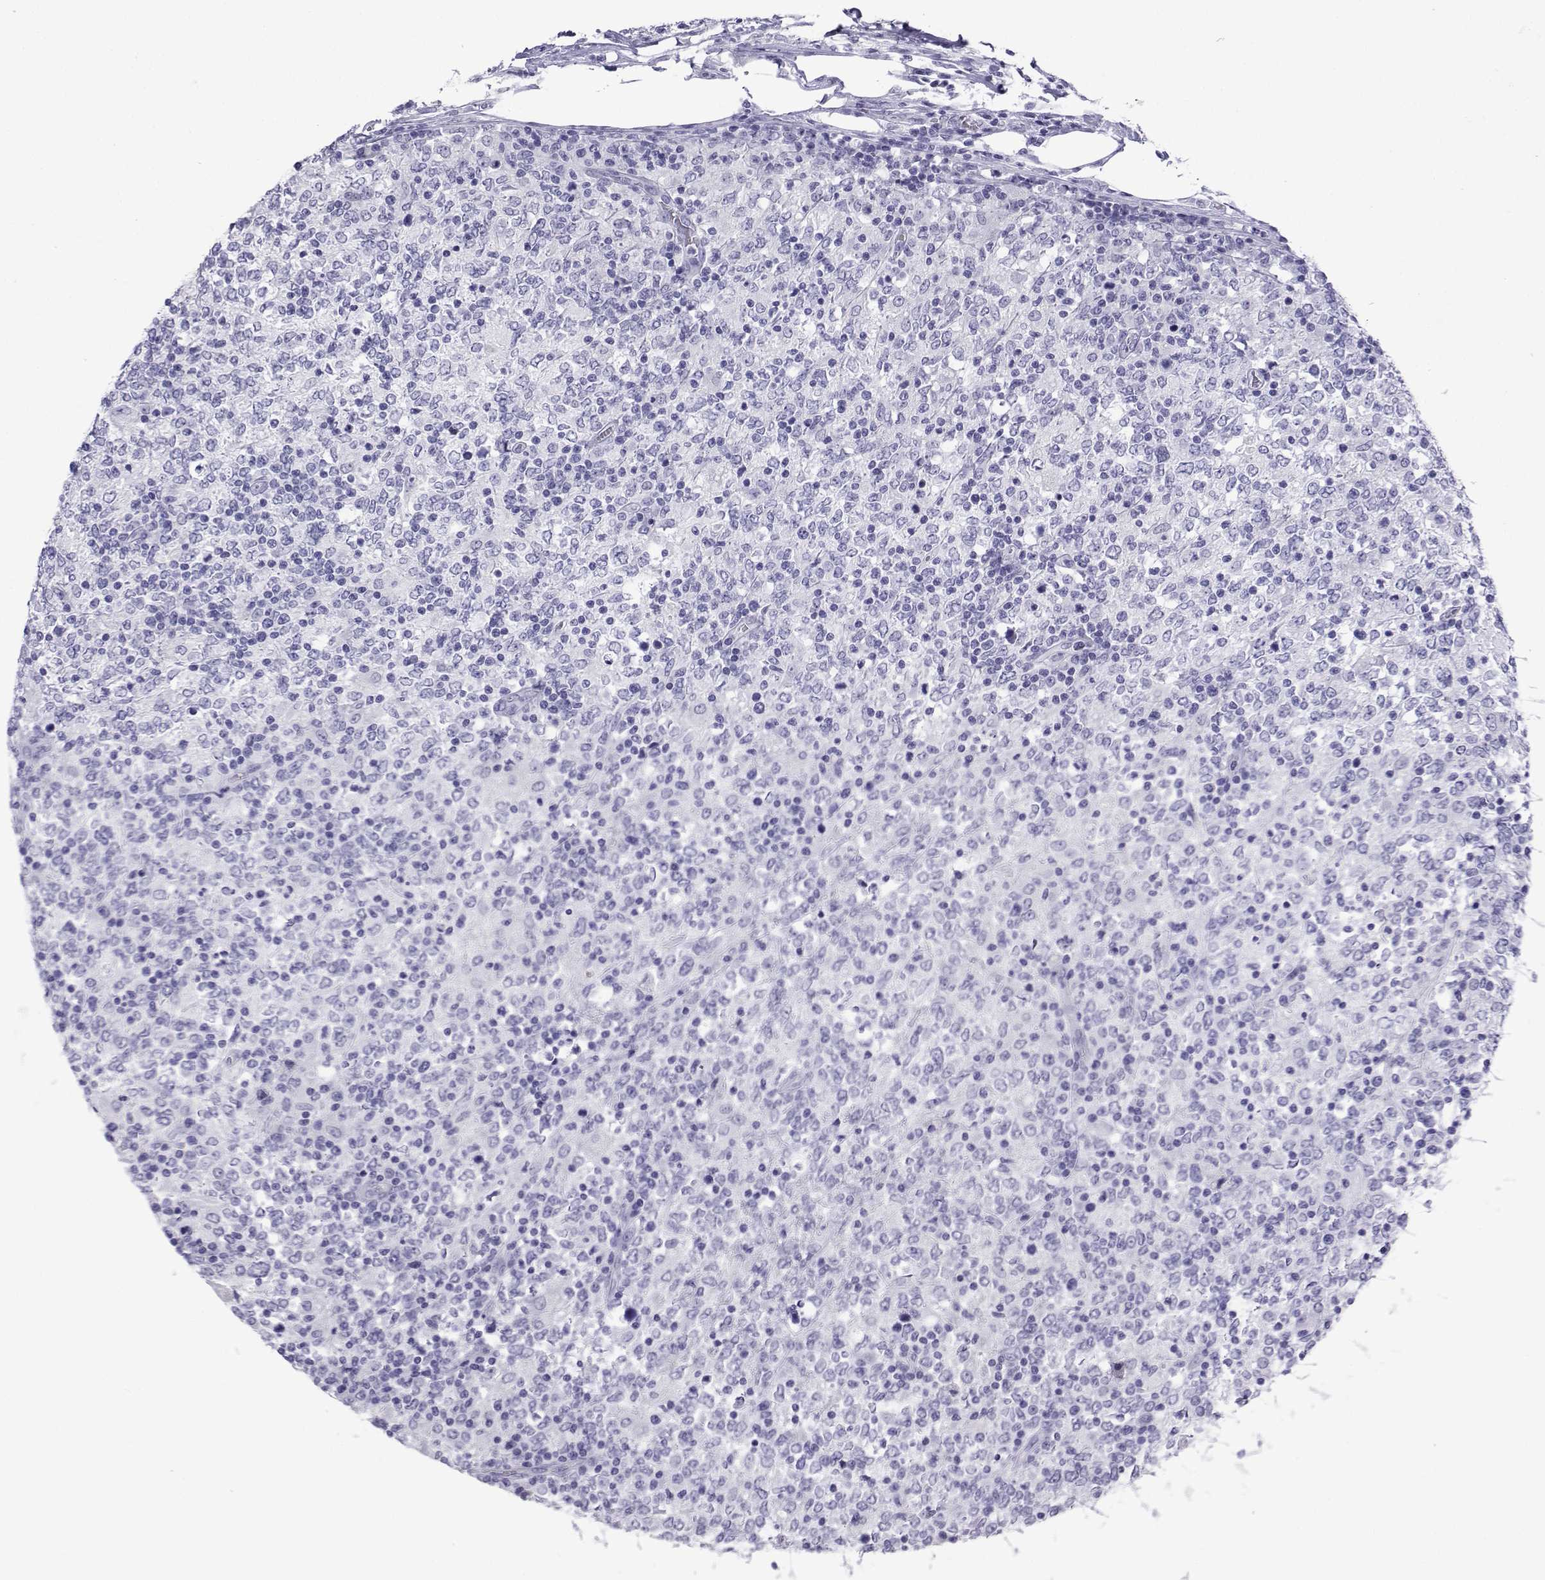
{"staining": {"intensity": "negative", "quantity": "none", "location": "none"}, "tissue": "lymphoma", "cell_type": "Tumor cells", "image_type": "cancer", "snomed": [{"axis": "morphology", "description": "Malignant lymphoma, non-Hodgkin's type, High grade"}, {"axis": "topography", "description": "Lymph node"}], "caption": "Tumor cells are negative for brown protein staining in malignant lymphoma, non-Hodgkin's type (high-grade). (DAB (3,3'-diaminobenzidine) immunohistochemistry visualized using brightfield microscopy, high magnification).", "gene": "TRIM46", "patient": {"sex": "female", "age": 84}}